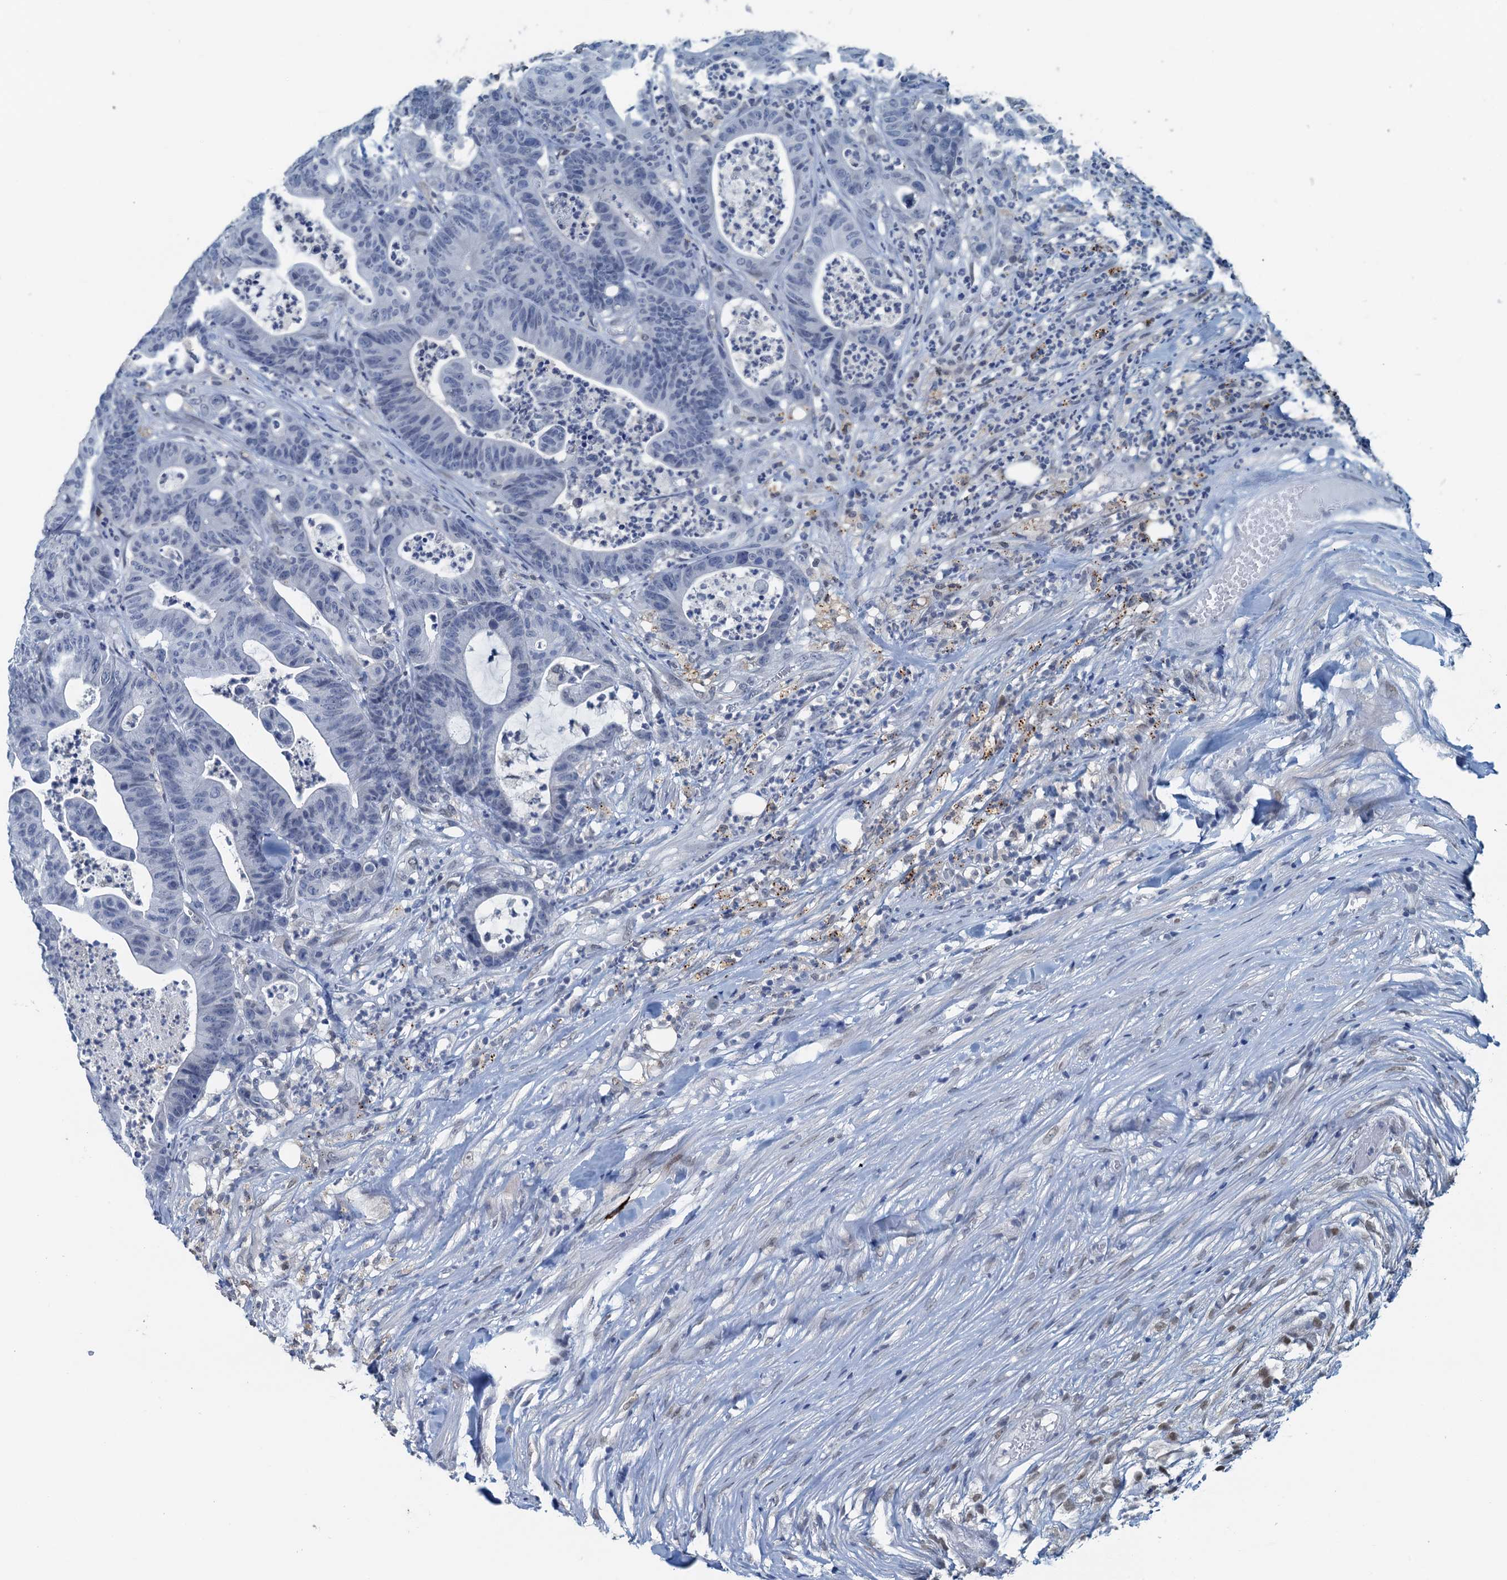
{"staining": {"intensity": "negative", "quantity": "none", "location": "none"}, "tissue": "colorectal cancer", "cell_type": "Tumor cells", "image_type": "cancer", "snomed": [{"axis": "morphology", "description": "Adenocarcinoma, NOS"}, {"axis": "topography", "description": "Colon"}], "caption": "Tumor cells are negative for brown protein staining in adenocarcinoma (colorectal).", "gene": "AHCY", "patient": {"sex": "female", "age": 84}}